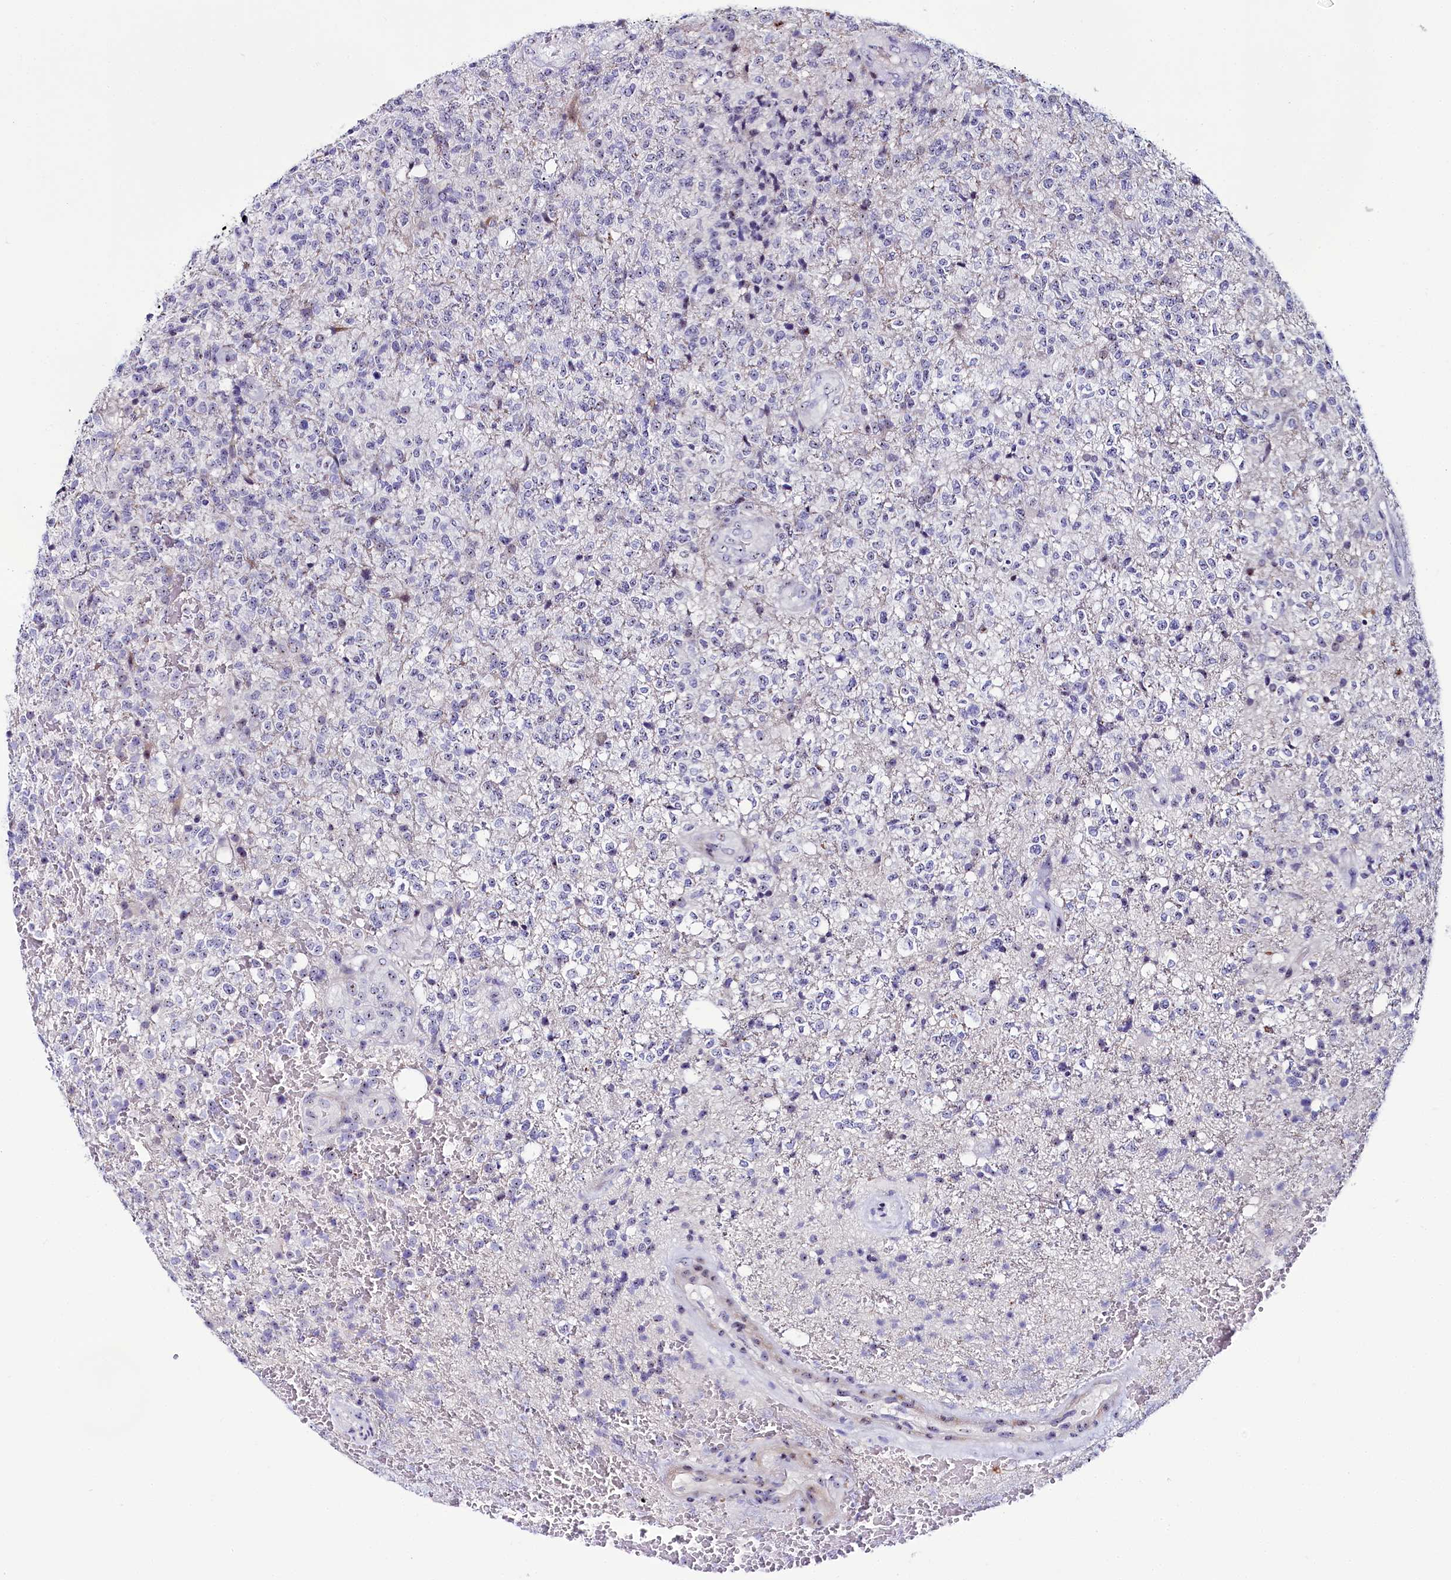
{"staining": {"intensity": "negative", "quantity": "none", "location": "none"}, "tissue": "glioma", "cell_type": "Tumor cells", "image_type": "cancer", "snomed": [{"axis": "morphology", "description": "Glioma, malignant, High grade"}, {"axis": "topography", "description": "Brain"}], "caption": "A photomicrograph of human glioma is negative for staining in tumor cells.", "gene": "TCOF1", "patient": {"sex": "male", "age": 56}}